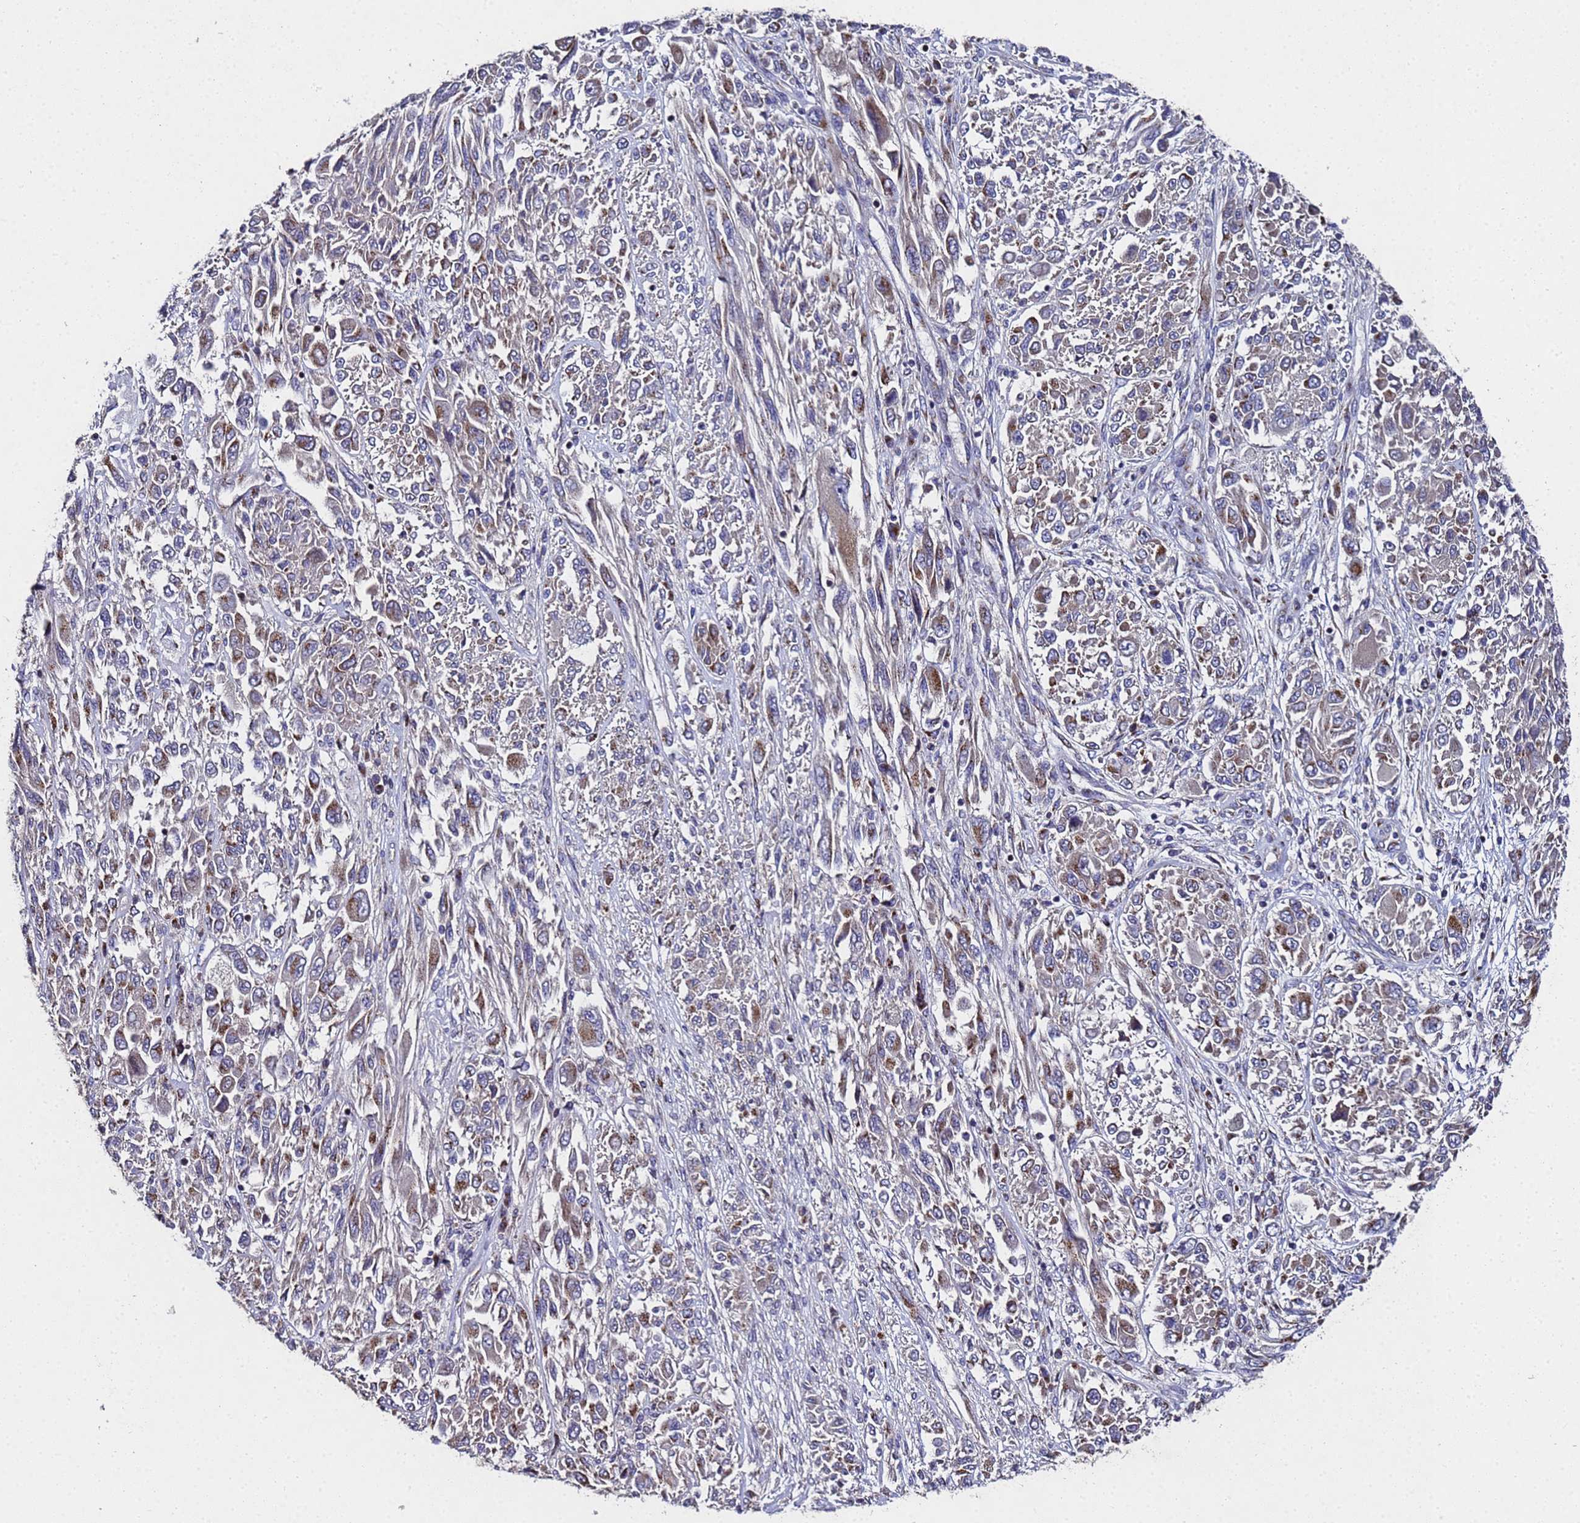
{"staining": {"intensity": "moderate", "quantity": "25%-75%", "location": "cytoplasmic/membranous"}, "tissue": "melanoma", "cell_type": "Tumor cells", "image_type": "cancer", "snomed": [{"axis": "morphology", "description": "Malignant melanoma, NOS"}, {"axis": "topography", "description": "Skin"}], "caption": "Immunohistochemistry micrograph of human malignant melanoma stained for a protein (brown), which reveals medium levels of moderate cytoplasmic/membranous staining in about 25%-75% of tumor cells.", "gene": "NSUN6", "patient": {"sex": "female", "age": 91}}